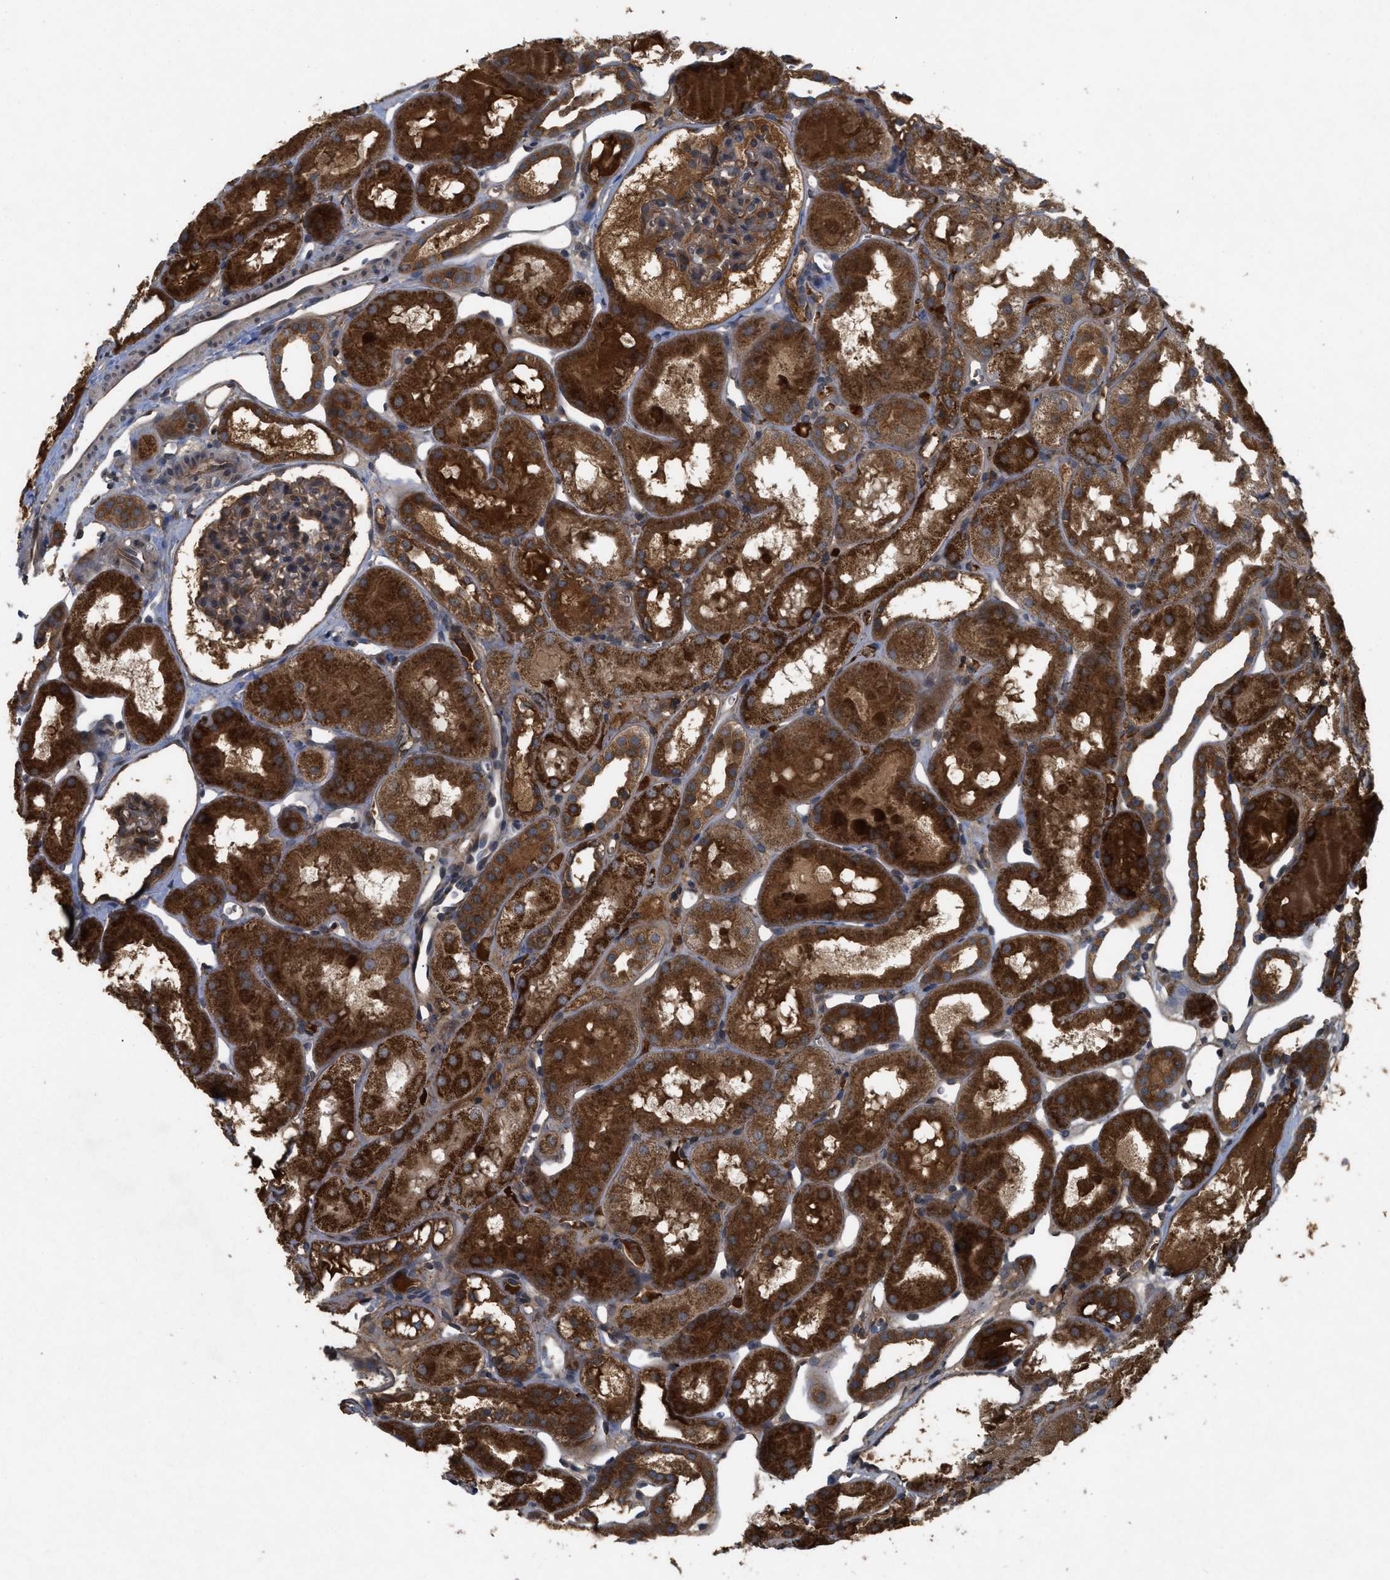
{"staining": {"intensity": "moderate", "quantity": ">75%", "location": "cytoplasmic/membranous"}, "tissue": "kidney", "cell_type": "Cells in glomeruli", "image_type": "normal", "snomed": [{"axis": "morphology", "description": "Normal tissue, NOS"}, {"axis": "topography", "description": "Kidney"}, {"axis": "topography", "description": "Urinary bladder"}], "caption": "Cells in glomeruli show medium levels of moderate cytoplasmic/membranous staining in about >75% of cells in benign kidney.", "gene": "RAB2A", "patient": {"sex": "male", "age": 16}}